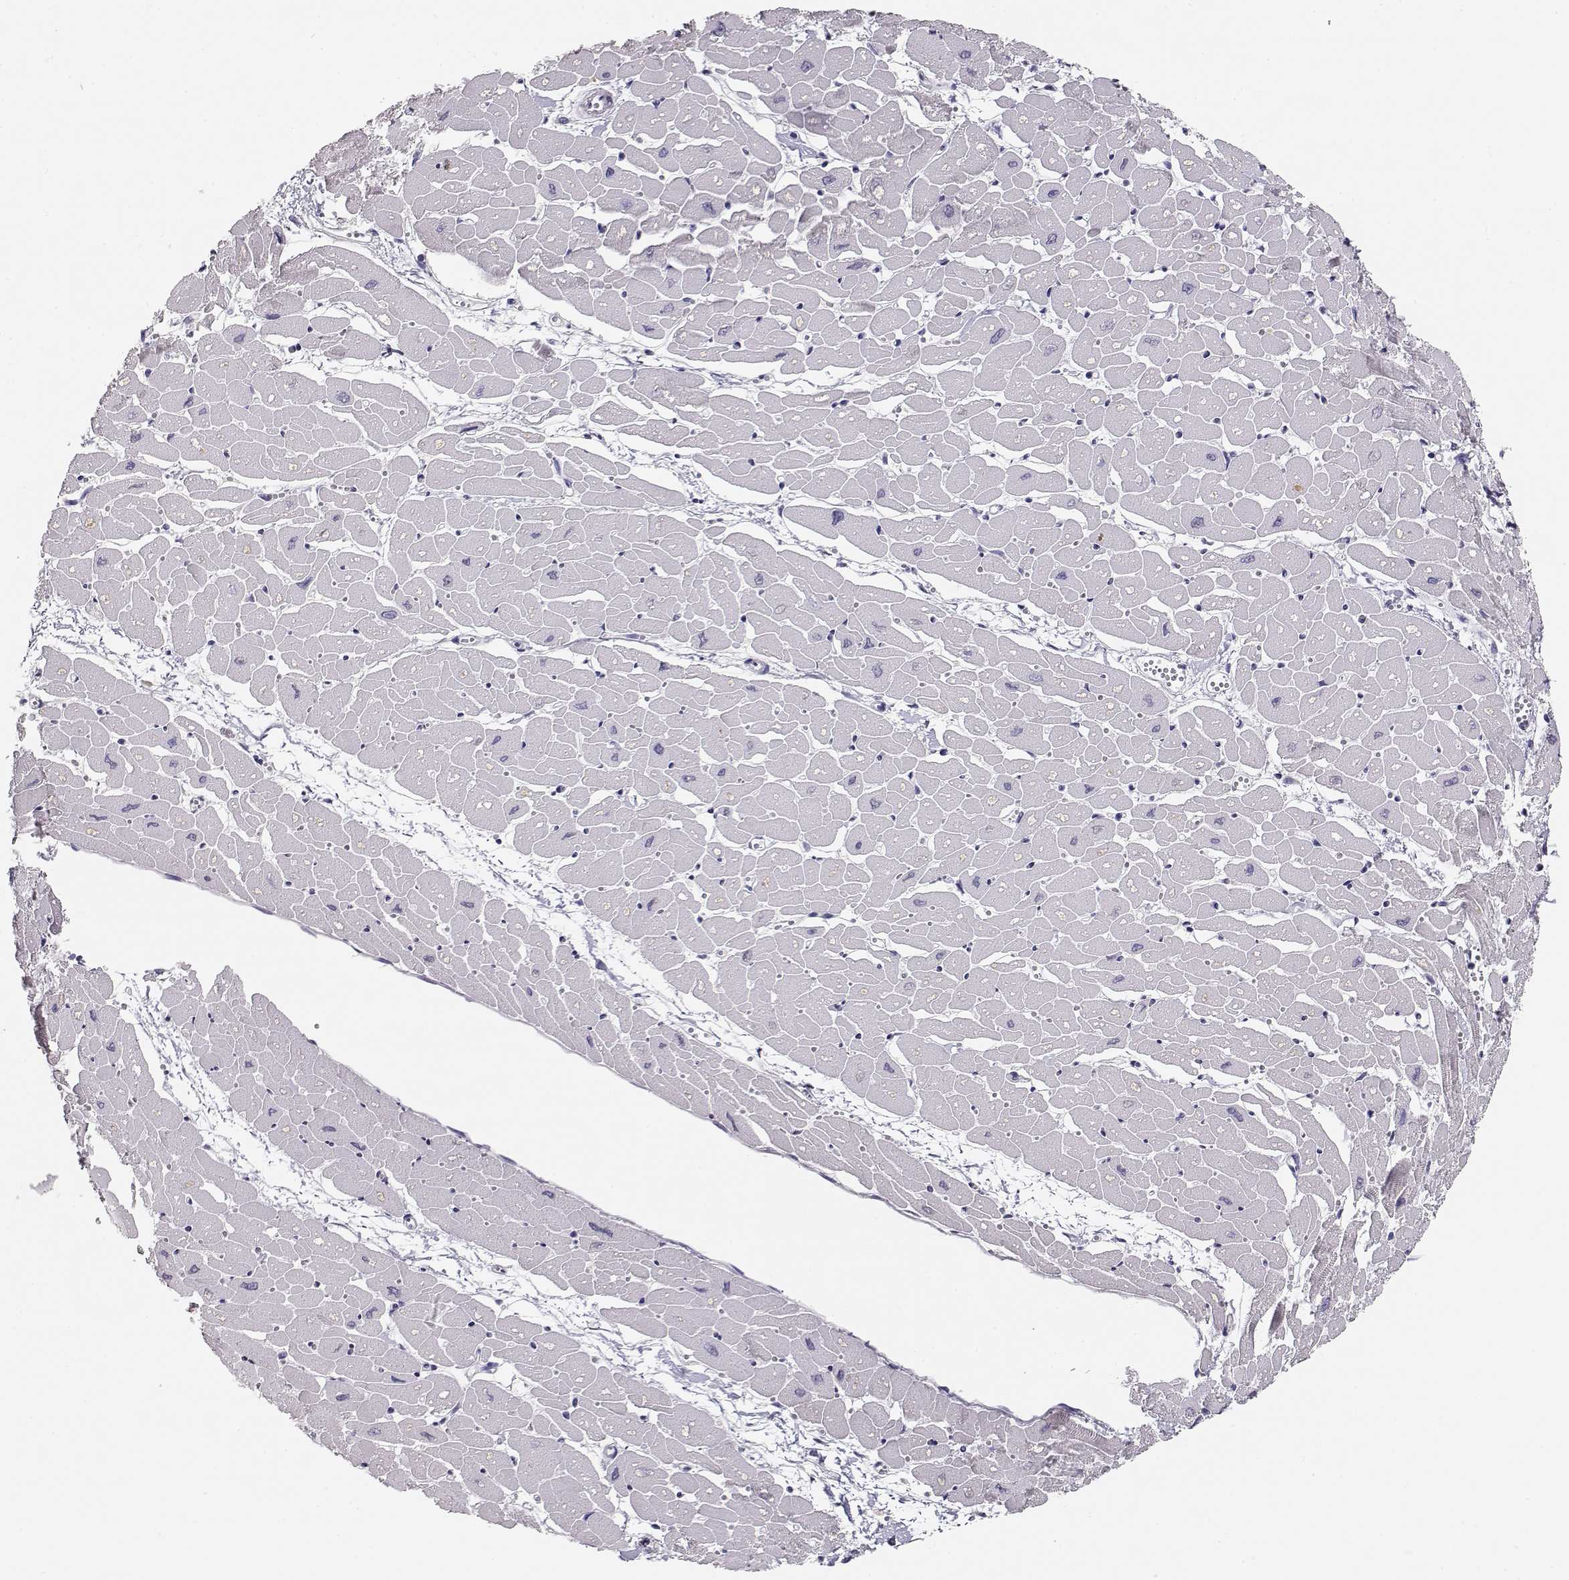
{"staining": {"intensity": "negative", "quantity": "none", "location": "none"}, "tissue": "heart muscle", "cell_type": "Cardiomyocytes", "image_type": "normal", "snomed": [{"axis": "morphology", "description": "Normal tissue, NOS"}, {"axis": "topography", "description": "Heart"}], "caption": "High magnification brightfield microscopy of benign heart muscle stained with DAB (brown) and counterstained with hematoxylin (blue): cardiomyocytes show no significant expression. (DAB immunohistochemistry (IHC) visualized using brightfield microscopy, high magnification).", "gene": "MAGEC1", "patient": {"sex": "male", "age": 57}}